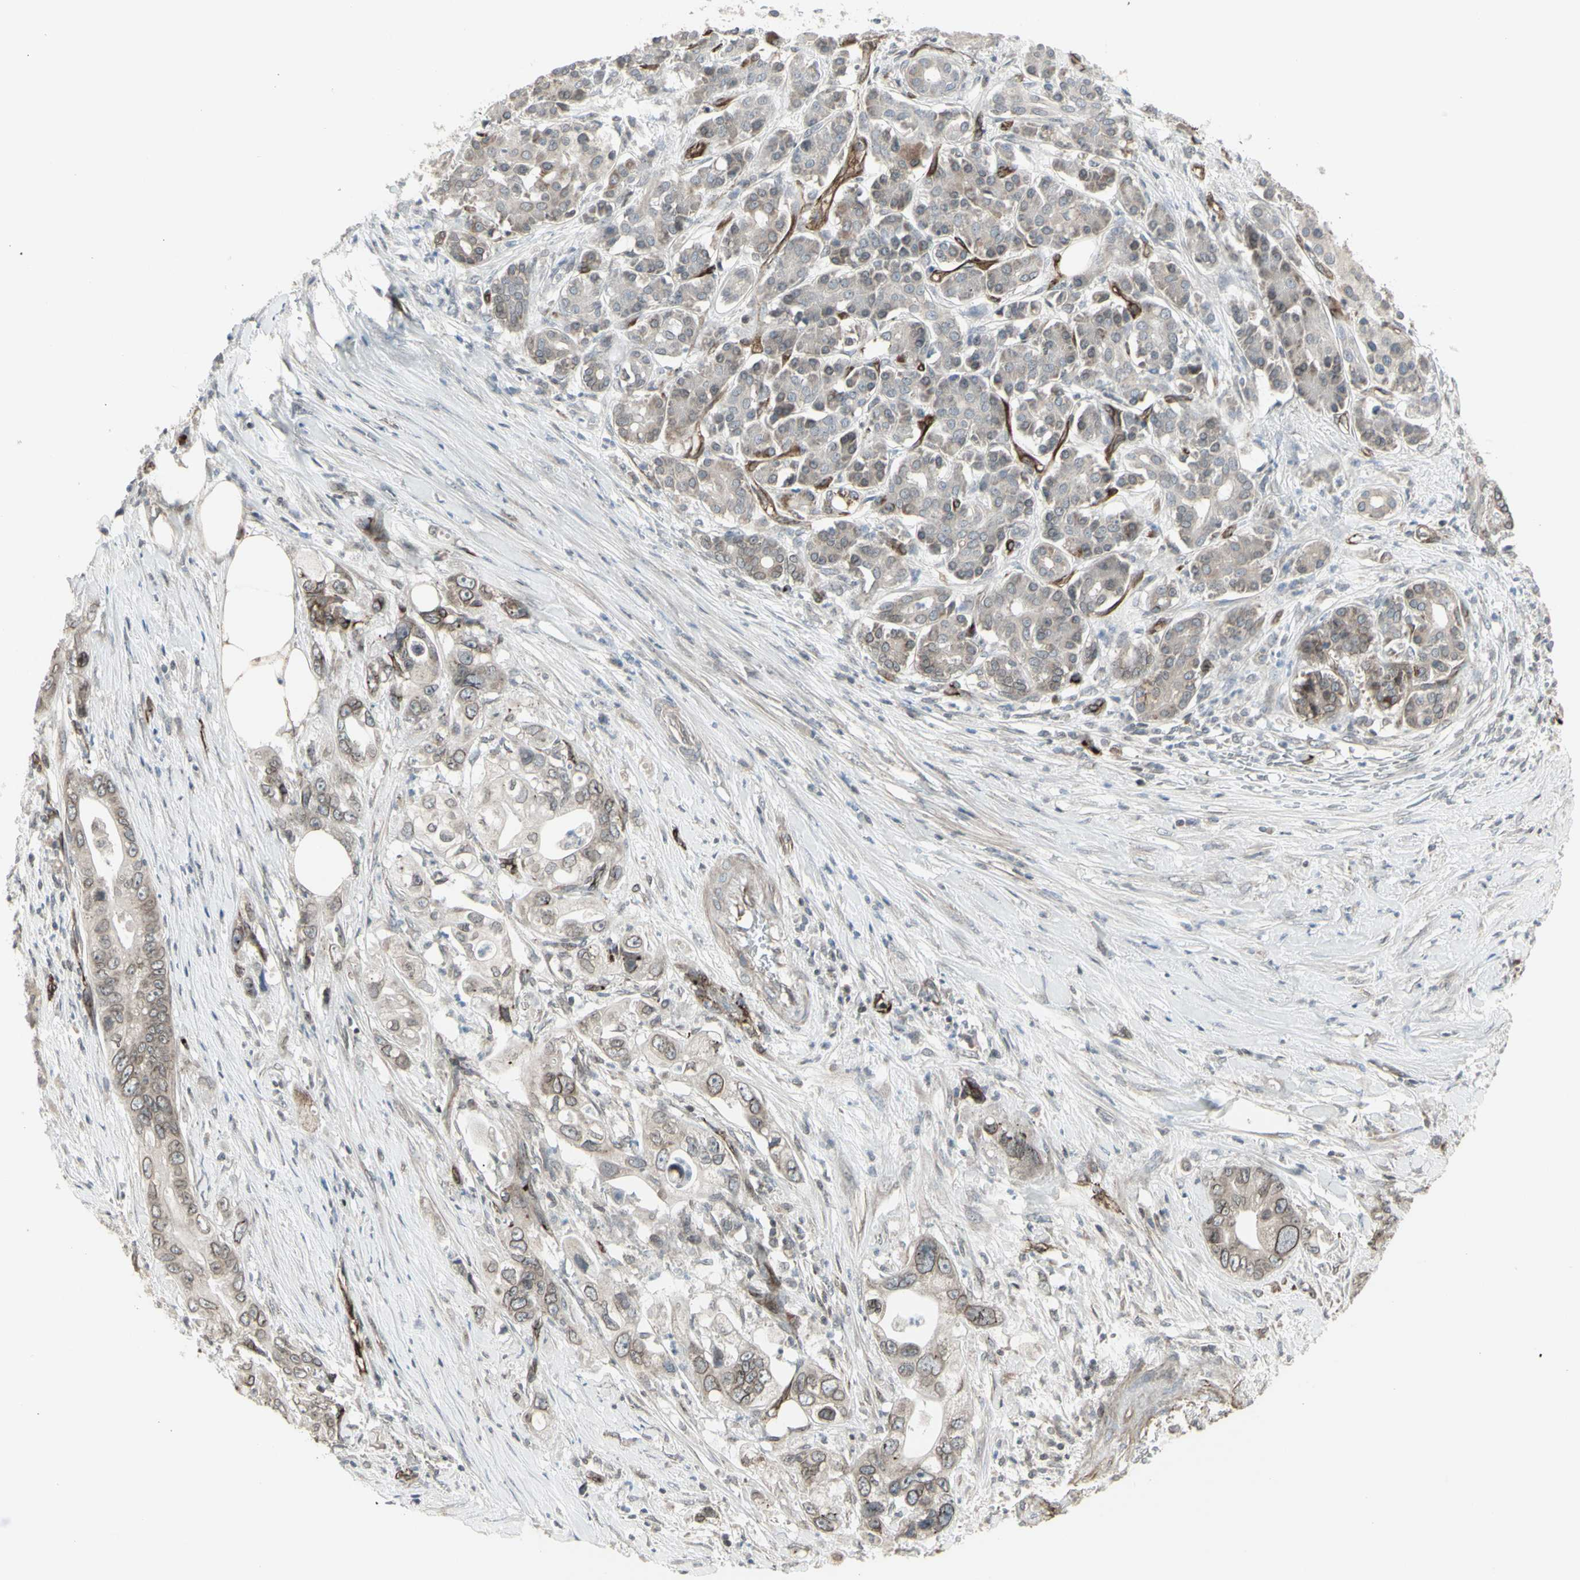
{"staining": {"intensity": "weak", "quantity": ">75%", "location": "cytoplasmic/membranous,nuclear"}, "tissue": "pancreatic cancer", "cell_type": "Tumor cells", "image_type": "cancer", "snomed": [{"axis": "morphology", "description": "Normal tissue, NOS"}, {"axis": "topography", "description": "Pancreas"}], "caption": "Immunohistochemical staining of human pancreatic cancer reveals weak cytoplasmic/membranous and nuclear protein expression in about >75% of tumor cells.", "gene": "DTX3L", "patient": {"sex": "male", "age": 42}}